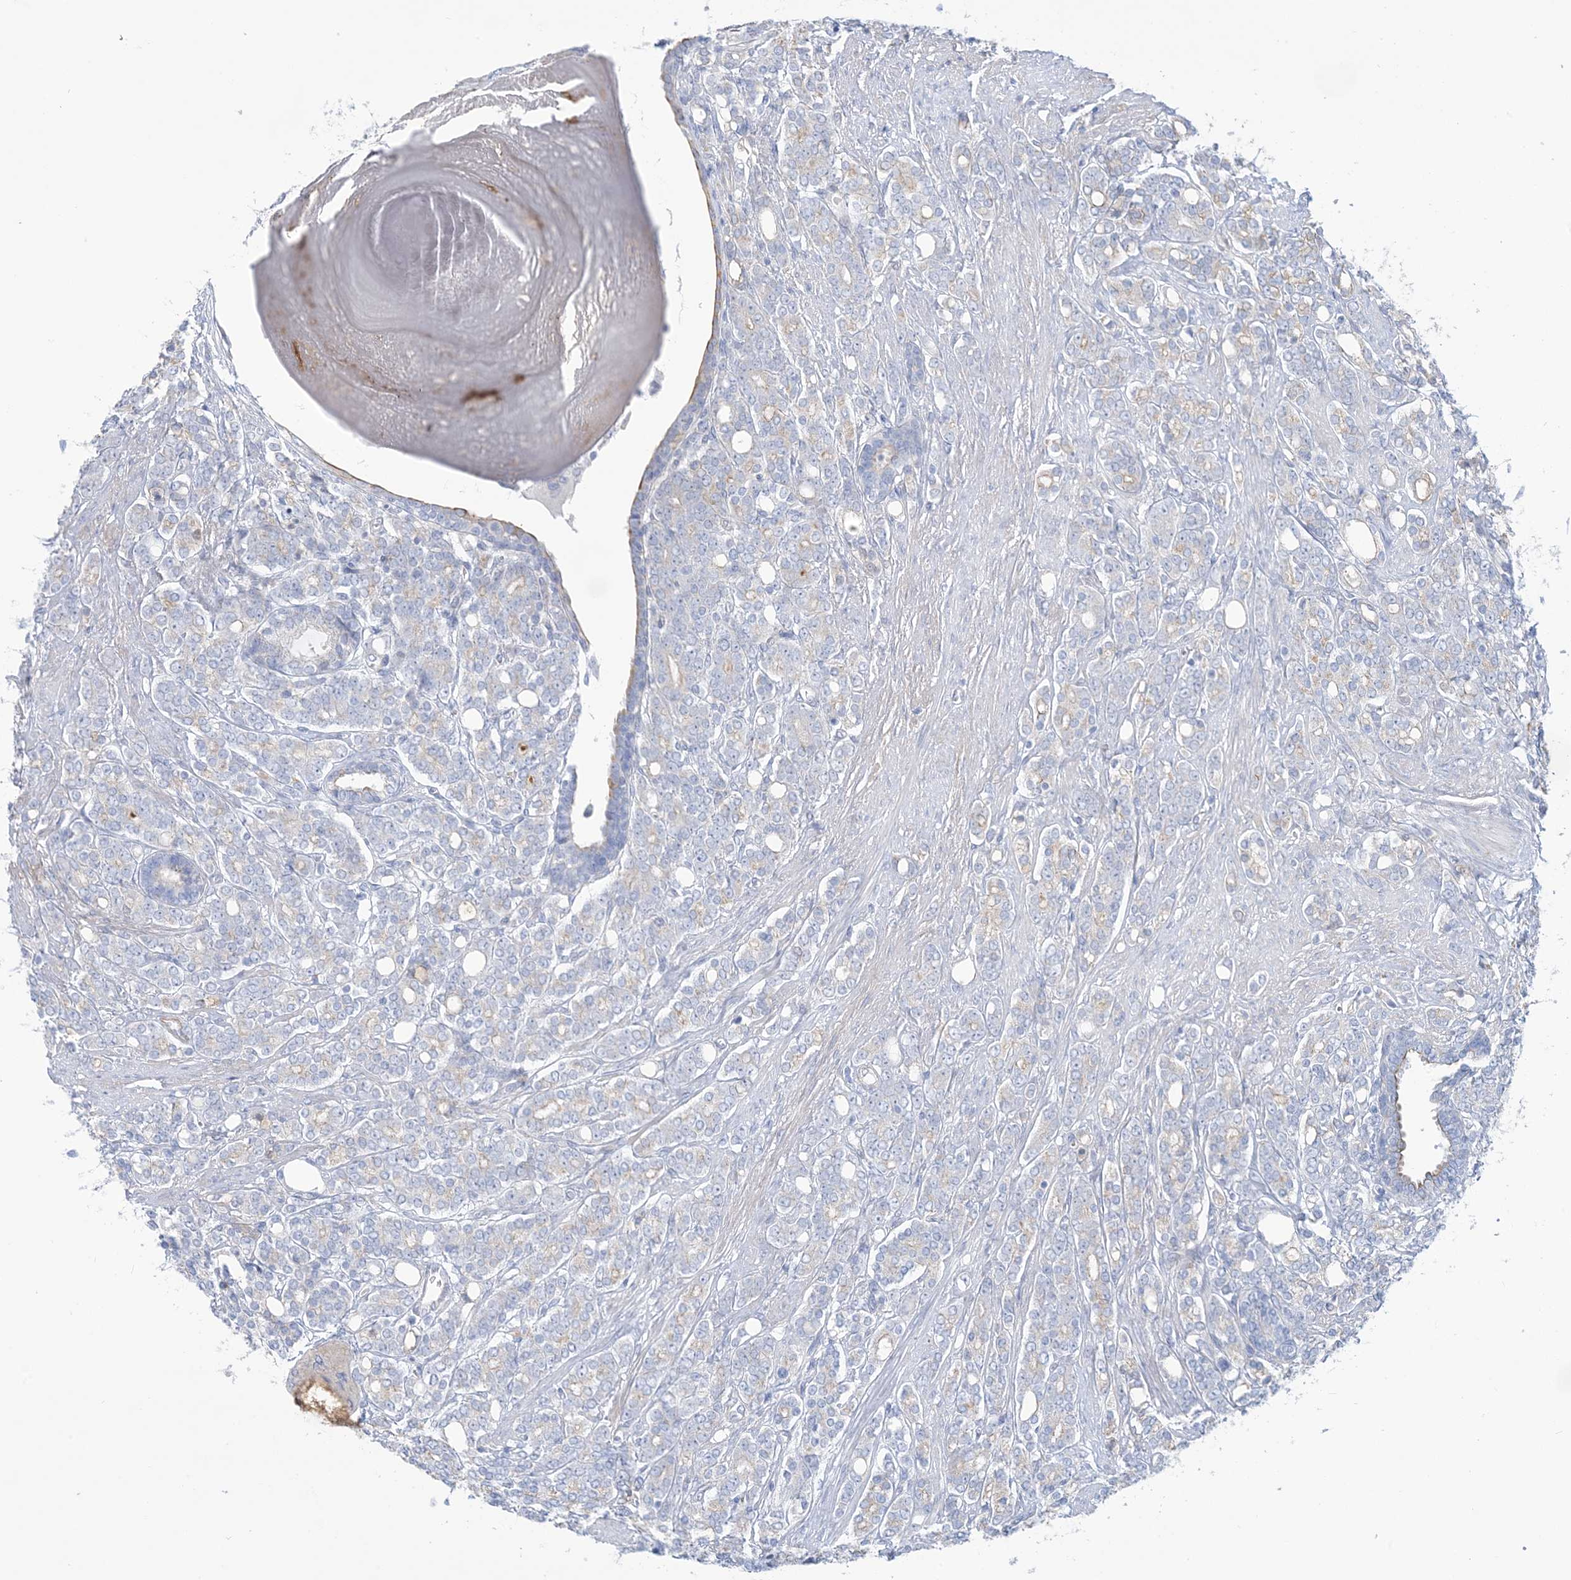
{"staining": {"intensity": "negative", "quantity": "none", "location": "none"}, "tissue": "prostate cancer", "cell_type": "Tumor cells", "image_type": "cancer", "snomed": [{"axis": "morphology", "description": "Adenocarcinoma, High grade"}, {"axis": "topography", "description": "Prostate"}], "caption": "Immunohistochemical staining of human prostate cancer (high-grade adenocarcinoma) shows no significant positivity in tumor cells.", "gene": "ATP11C", "patient": {"sex": "male", "age": 62}}